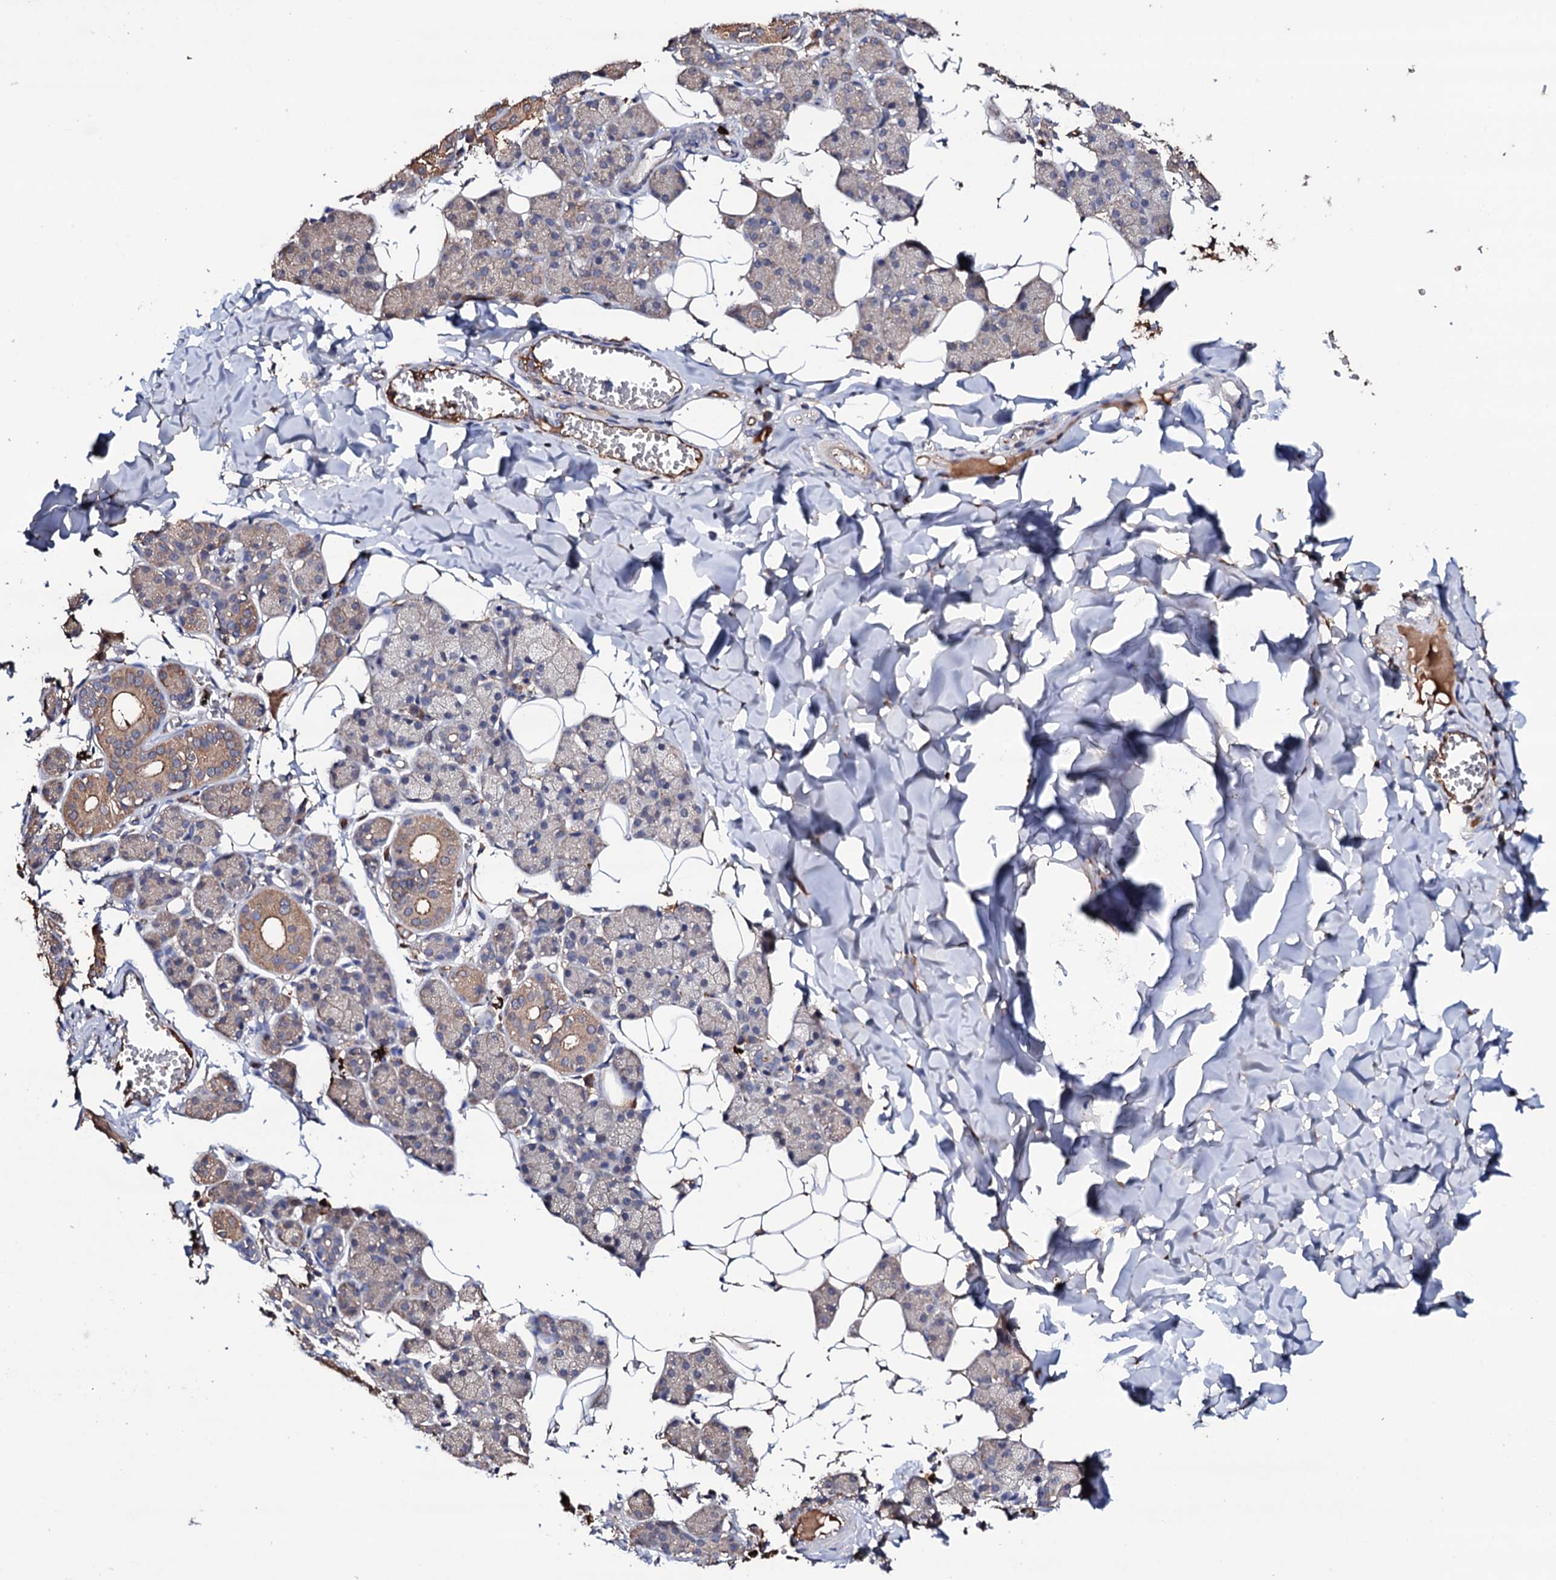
{"staining": {"intensity": "moderate", "quantity": "<25%", "location": "cytoplasmic/membranous"}, "tissue": "salivary gland", "cell_type": "Glandular cells", "image_type": "normal", "snomed": [{"axis": "morphology", "description": "Normal tissue, NOS"}, {"axis": "topography", "description": "Salivary gland"}], "caption": "Brown immunohistochemical staining in normal human salivary gland displays moderate cytoplasmic/membranous staining in approximately <25% of glandular cells.", "gene": "TCAF2C", "patient": {"sex": "female", "age": 33}}